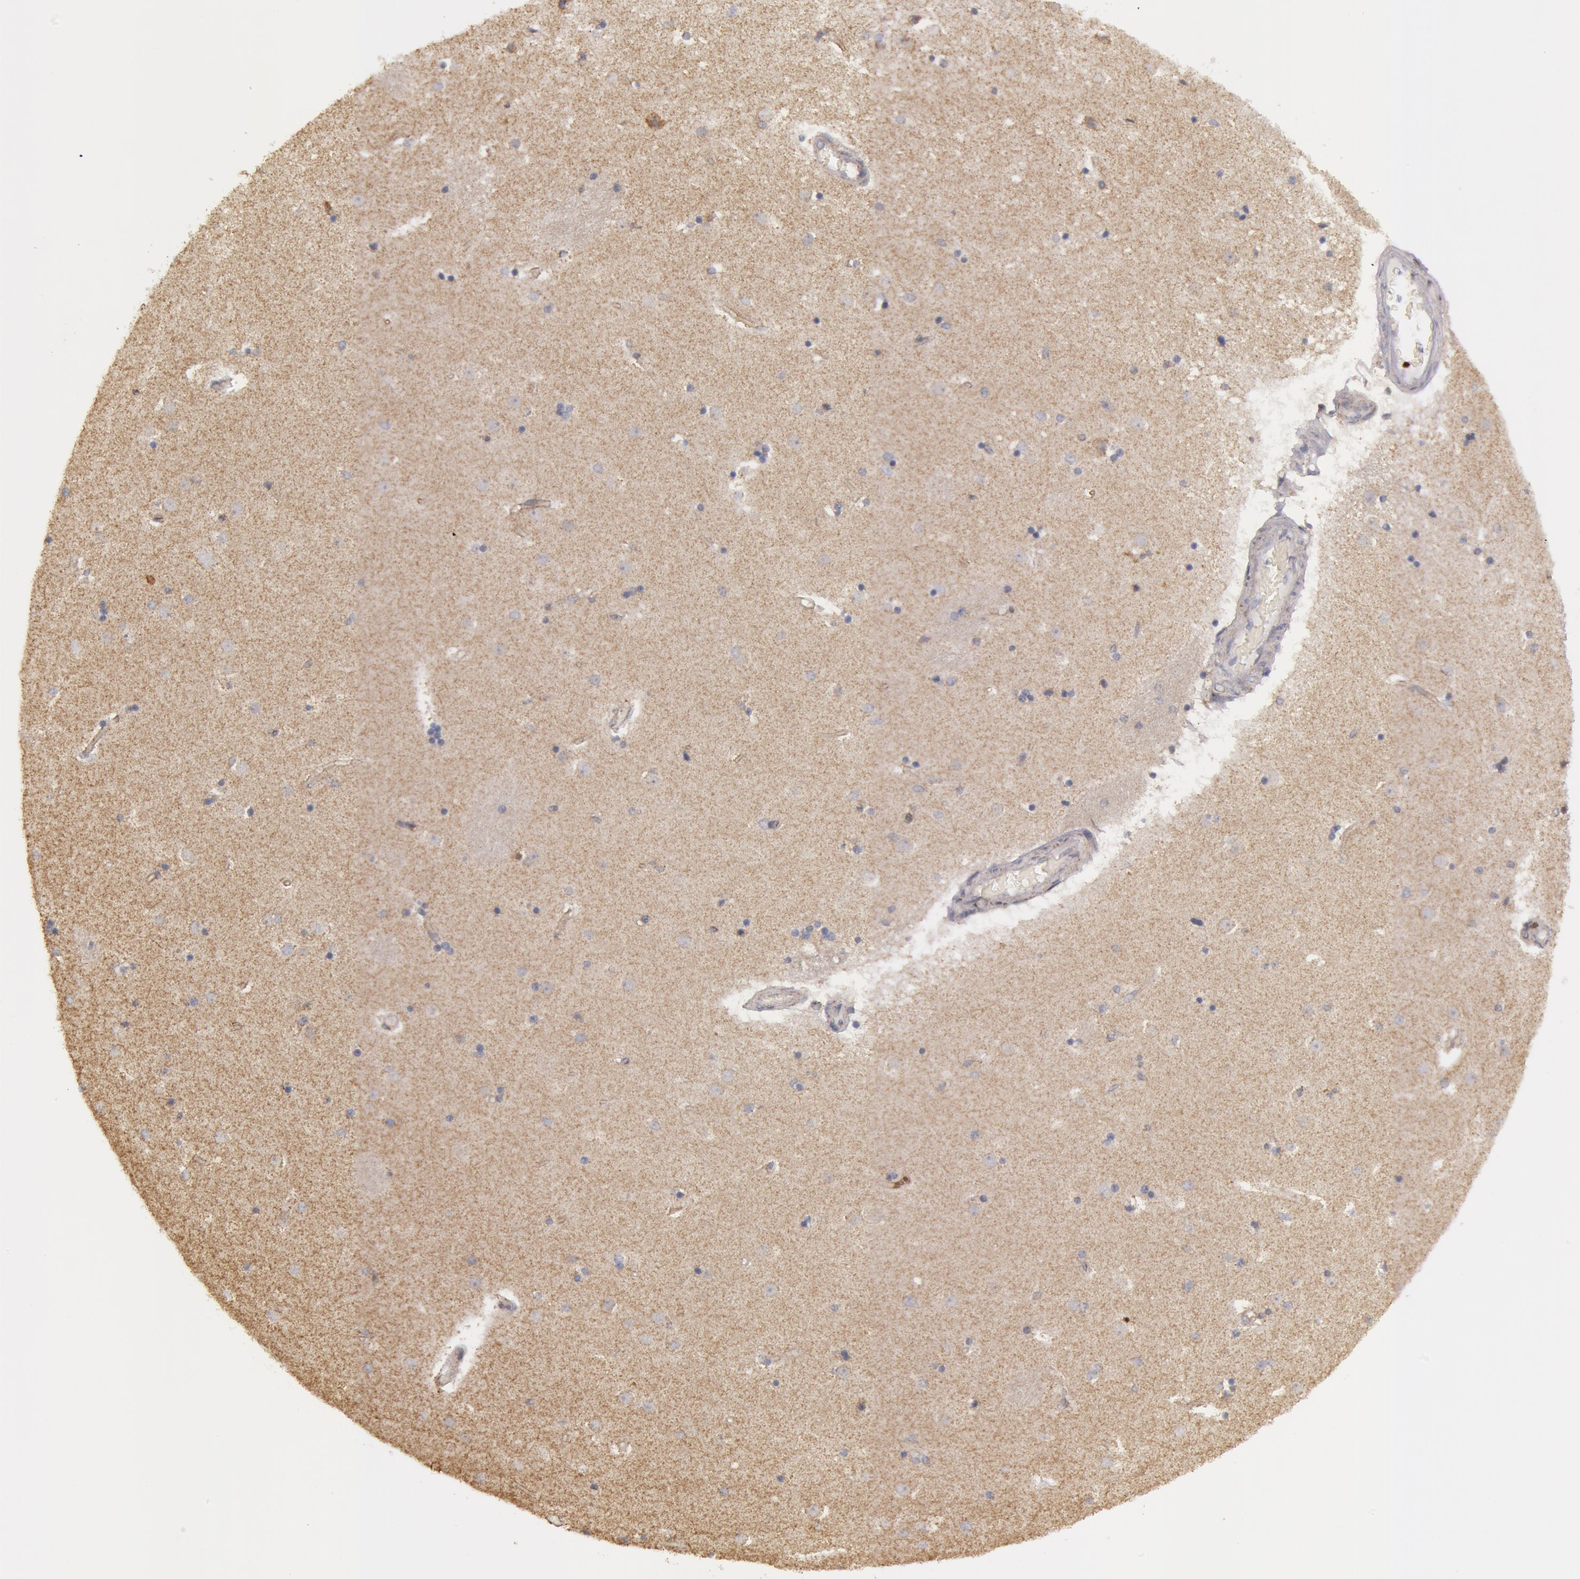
{"staining": {"intensity": "negative", "quantity": "none", "location": "none"}, "tissue": "caudate", "cell_type": "Glial cells", "image_type": "normal", "snomed": [{"axis": "morphology", "description": "Normal tissue, NOS"}, {"axis": "topography", "description": "Lateral ventricle wall"}], "caption": "Micrograph shows no protein positivity in glial cells of benign caudate.", "gene": "ERBB2", "patient": {"sex": "female", "age": 54}}